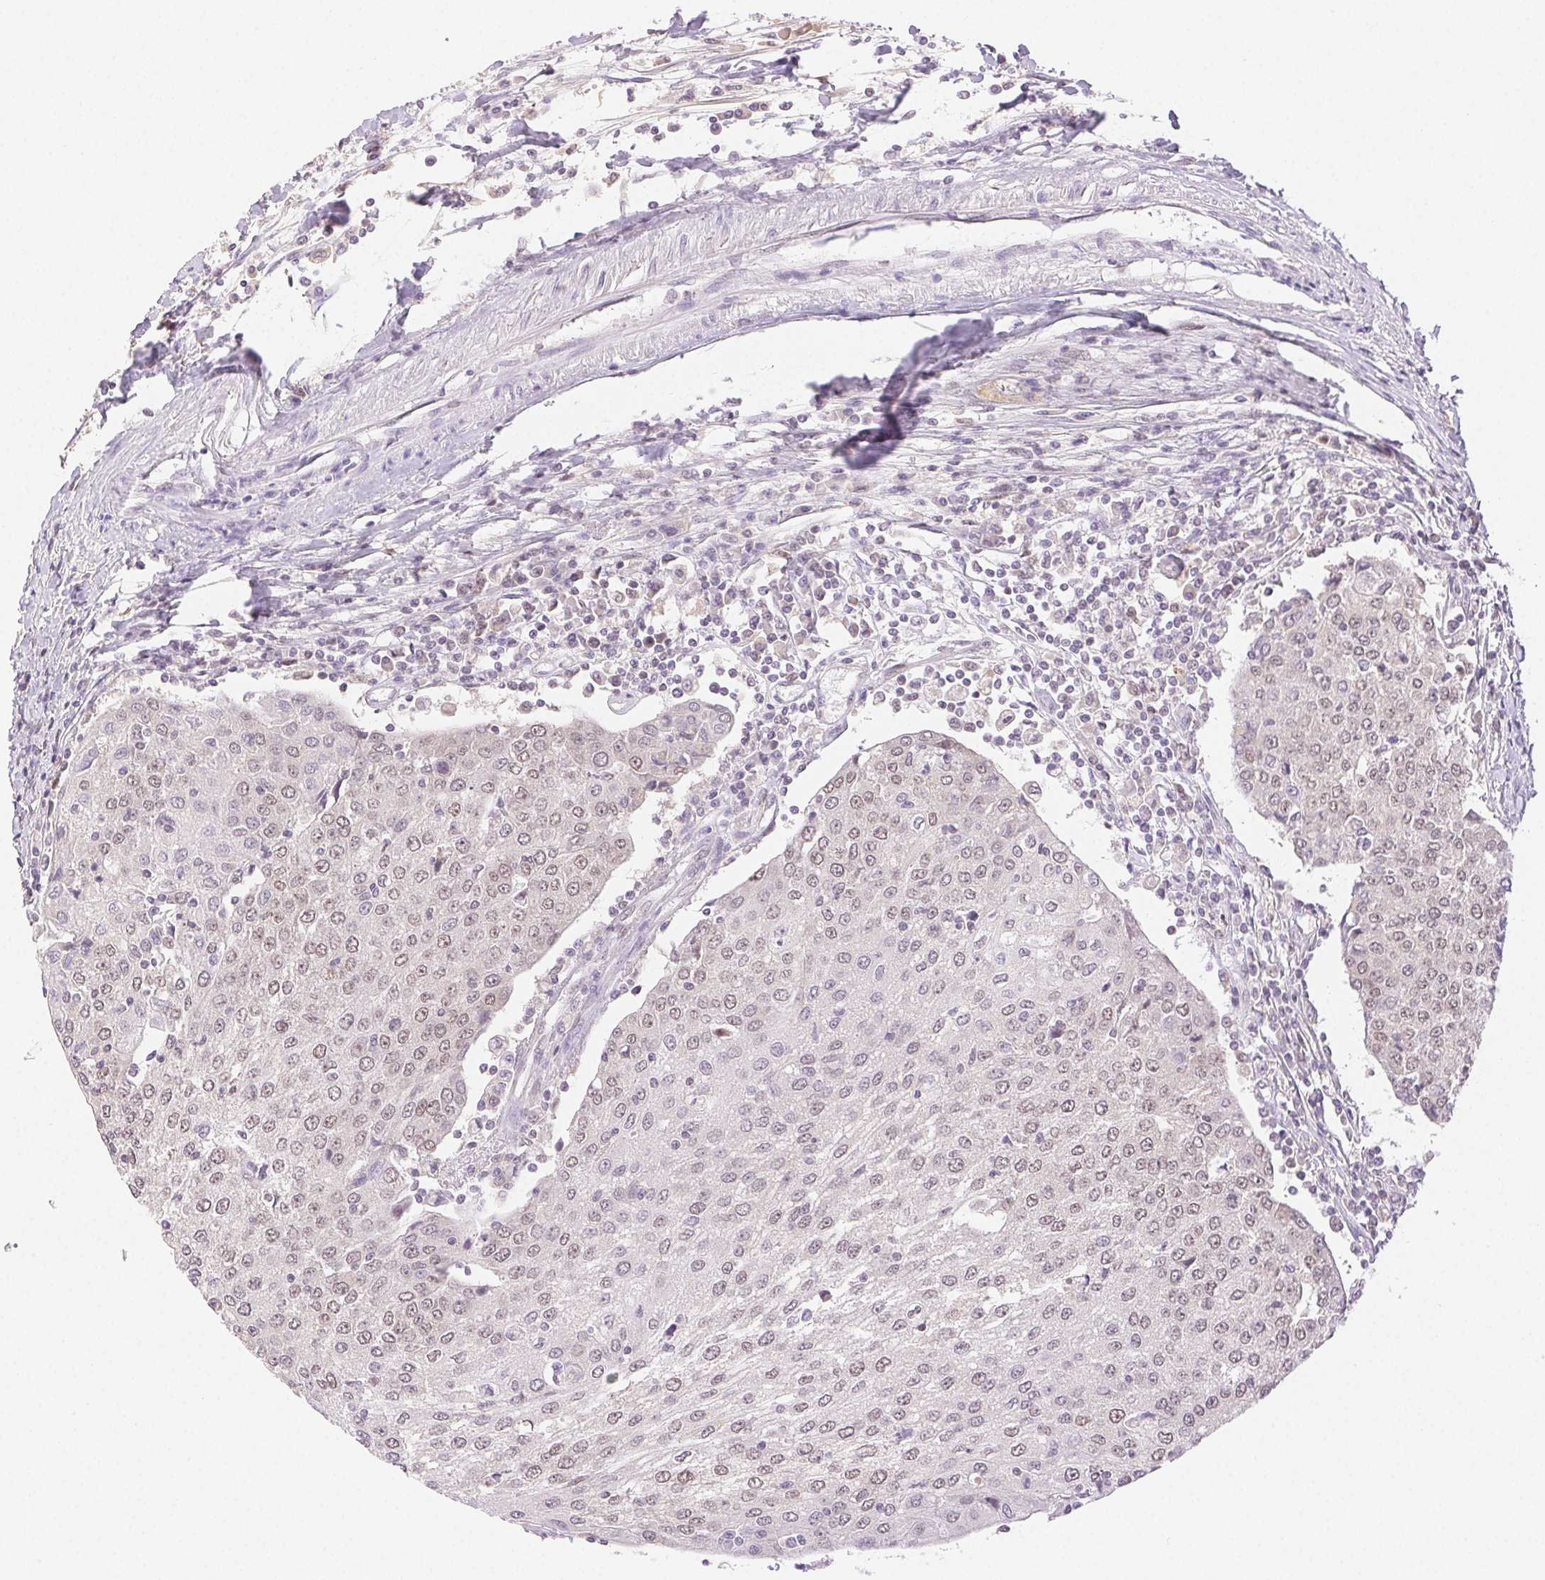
{"staining": {"intensity": "weak", "quantity": "25%-75%", "location": "nuclear"}, "tissue": "urothelial cancer", "cell_type": "Tumor cells", "image_type": "cancer", "snomed": [{"axis": "morphology", "description": "Urothelial carcinoma, High grade"}, {"axis": "topography", "description": "Urinary bladder"}], "caption": "The immunohistochemical stain labels weak nuclear expression in tumor cells of urothelial cancer tissue.", "gene": "H2AZ2", "patient": {"sex": "female", "age": 85}}